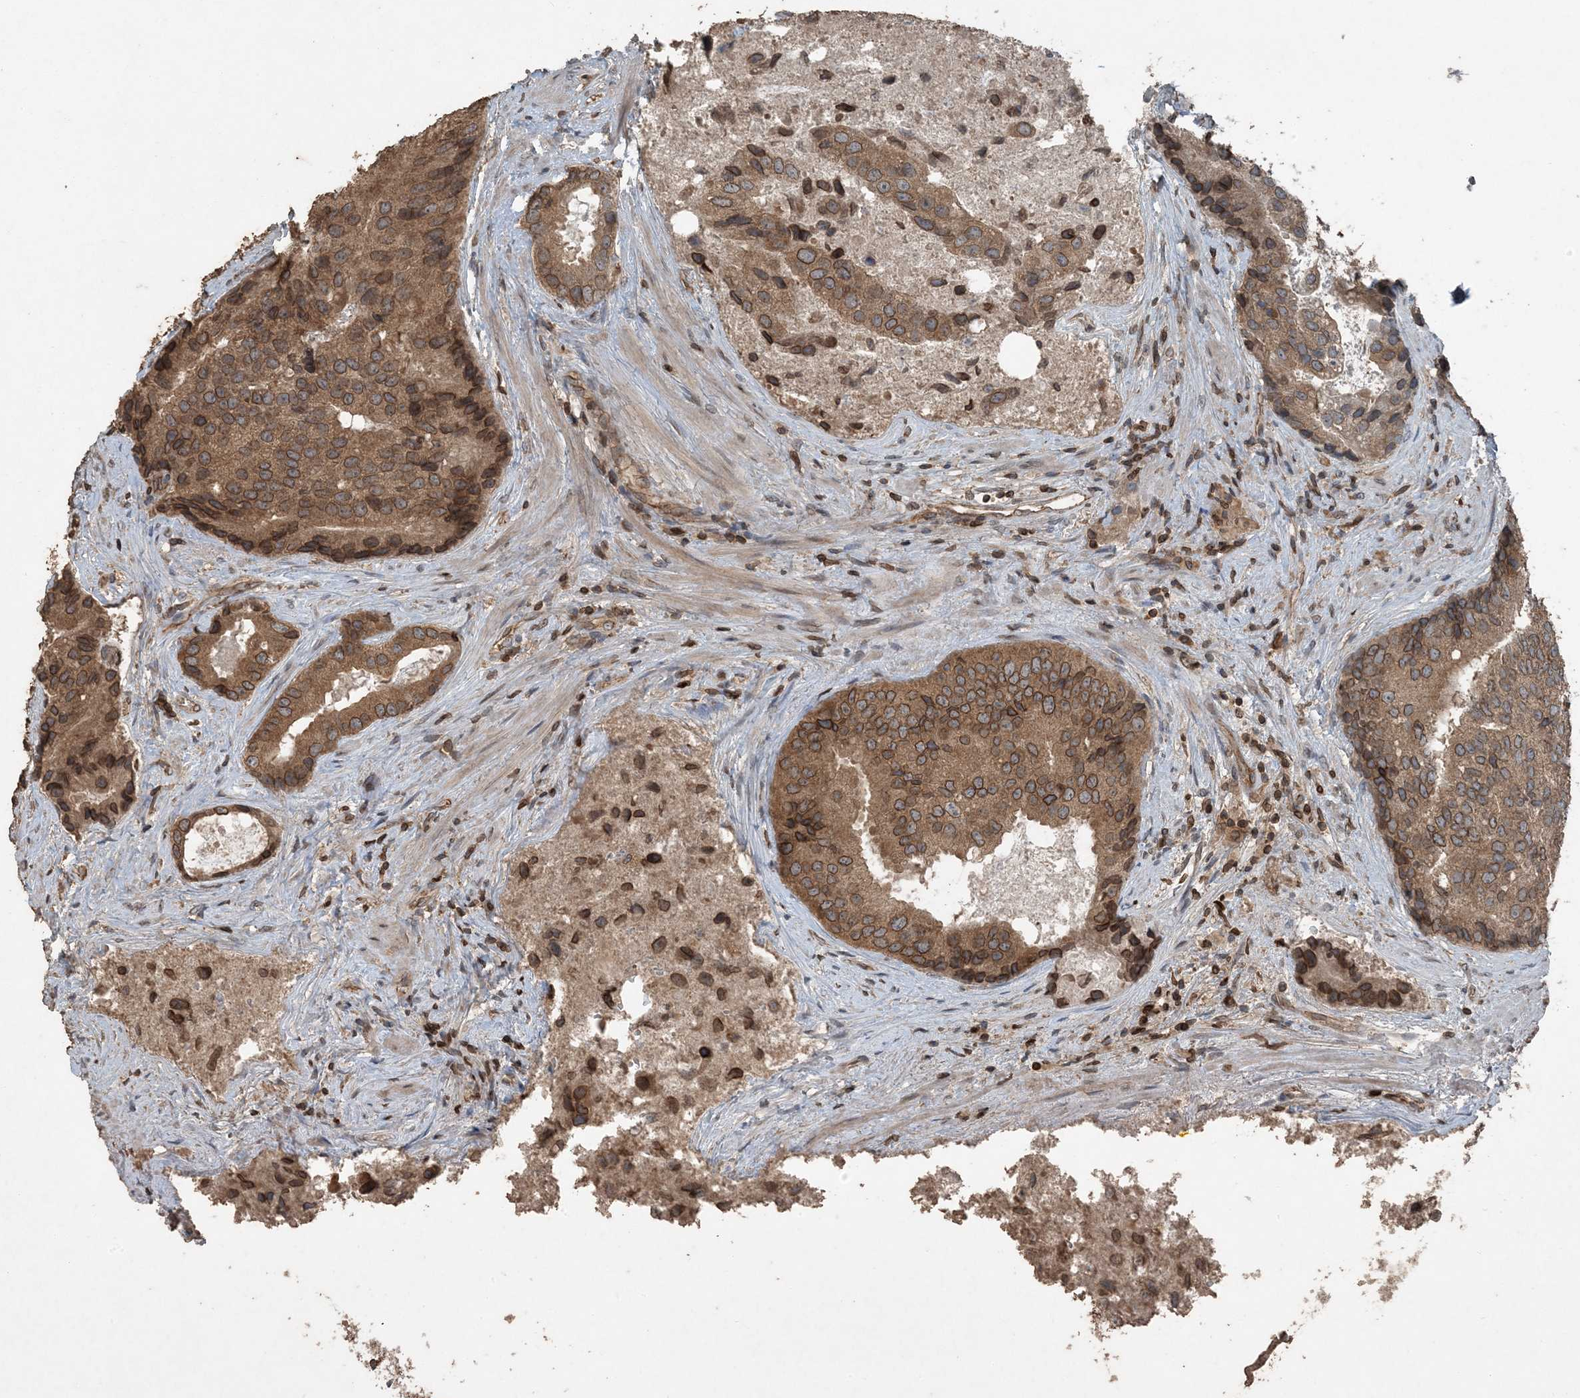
{"staining": {"intensity": "moderate", "quantity": ">75%", "location": "cytoplasmic/membranous,nuclear"}, "tissue": "prostate cancer", "cell_type": "Tumor cells", "image_type": "cancer", "snomed": [{"axis": "morphology", "description": "Adenocarcinoma, High grade"}, {"axis": "topography", "description": "Prostate"}], "caption": "A high-resolution micrograph shows immunohistochemistry staining of prostate cancer, which exhibits moderate cytoplasmic/membranous and nuclear expression in about >75% of tumor cells.", "gene": "ZFAND2B", "patient": {"sex": "male", "age": 70}}